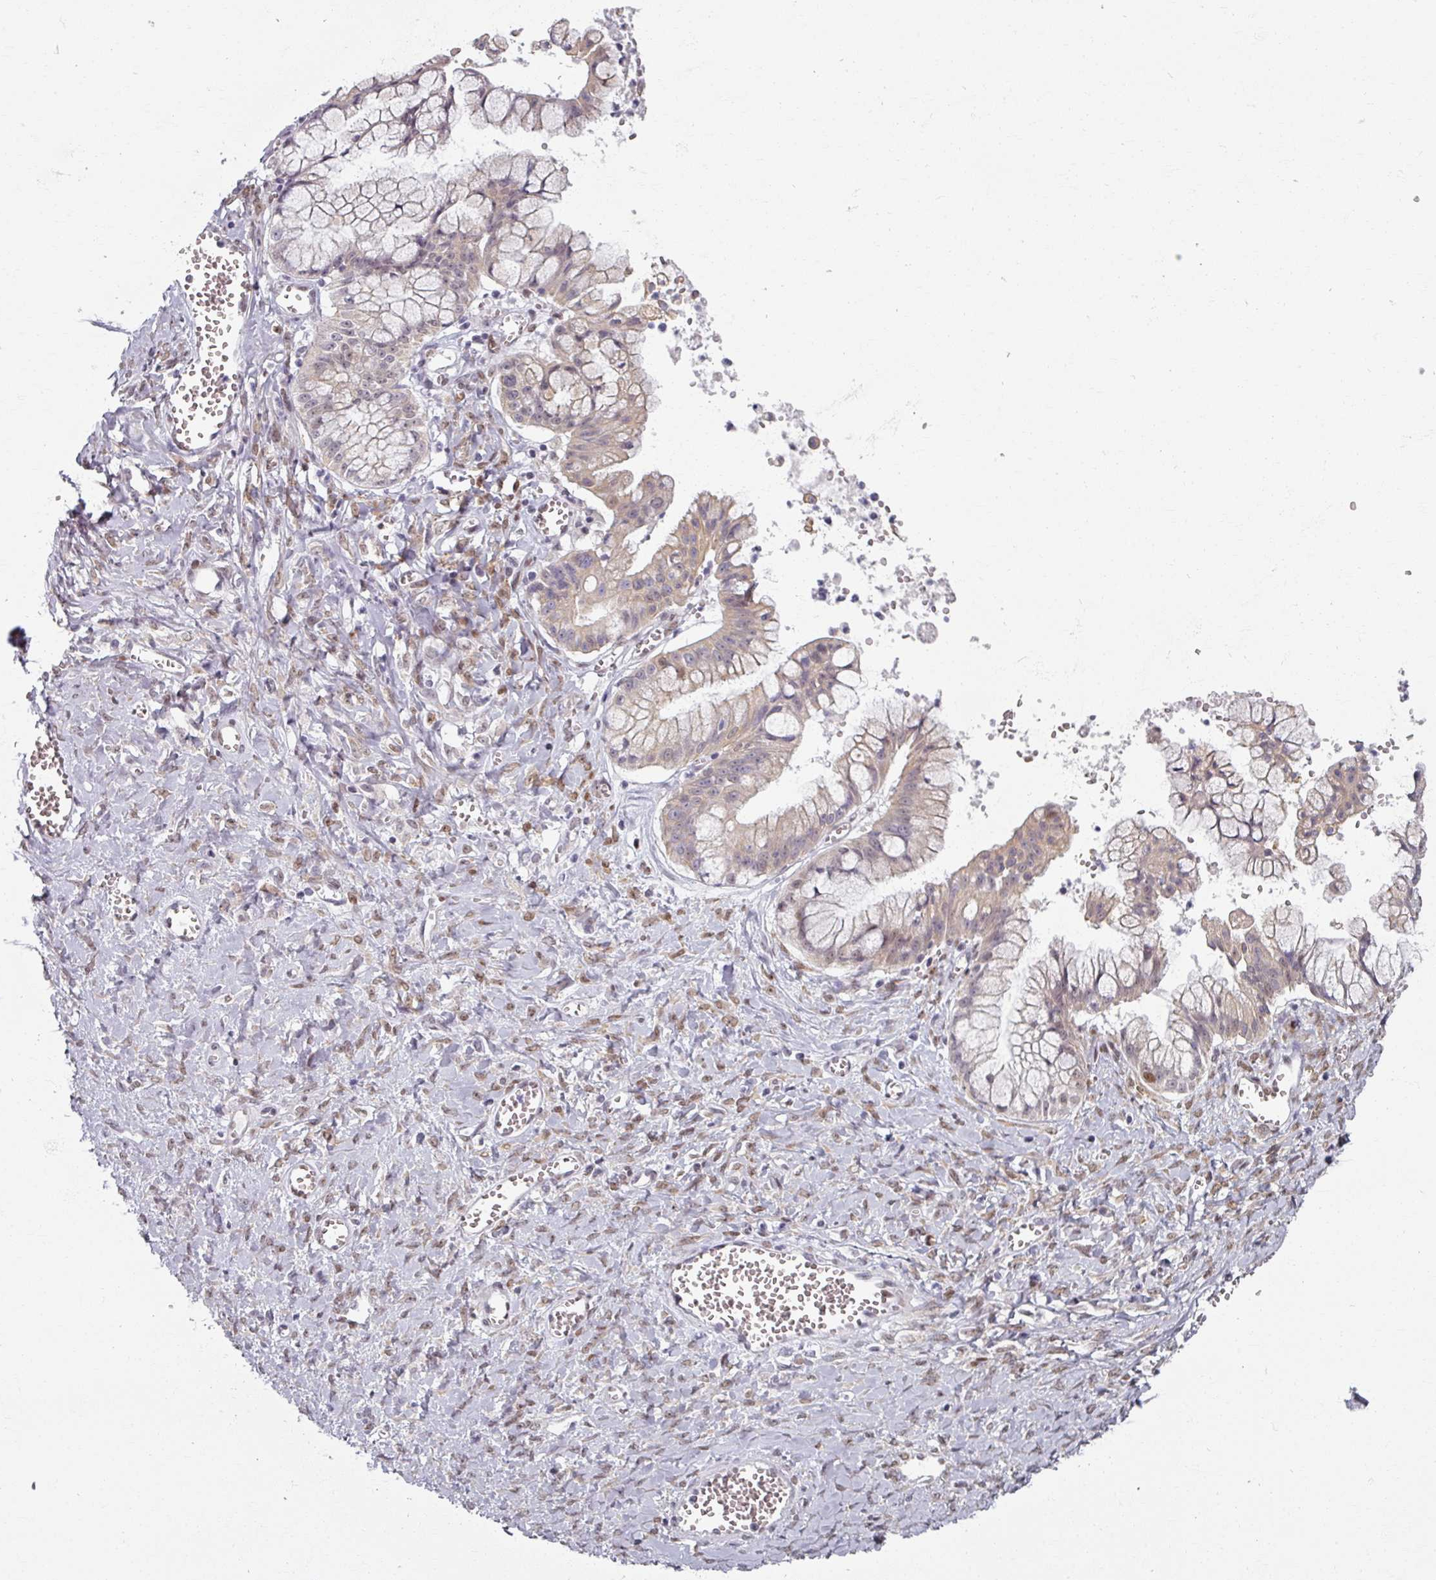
{"staining": {"intensity": "negative", "quantity": "none", "location": "none"}, "tissue": "ovarian cancer", "cell_type": "Tumor cells", "image_type": "cancer", "snomed": [{"axis": "morphology", "description": "Cystadenocarcinoma, mucinous, NOS"}, {"axis": "topography", "description": "Ovary"}], "caption": "Tumor cells show no significant protein staining in ovarian cancer.", "gene": "RIPOR3", "patient": {"sex": "female", "age": 70}}